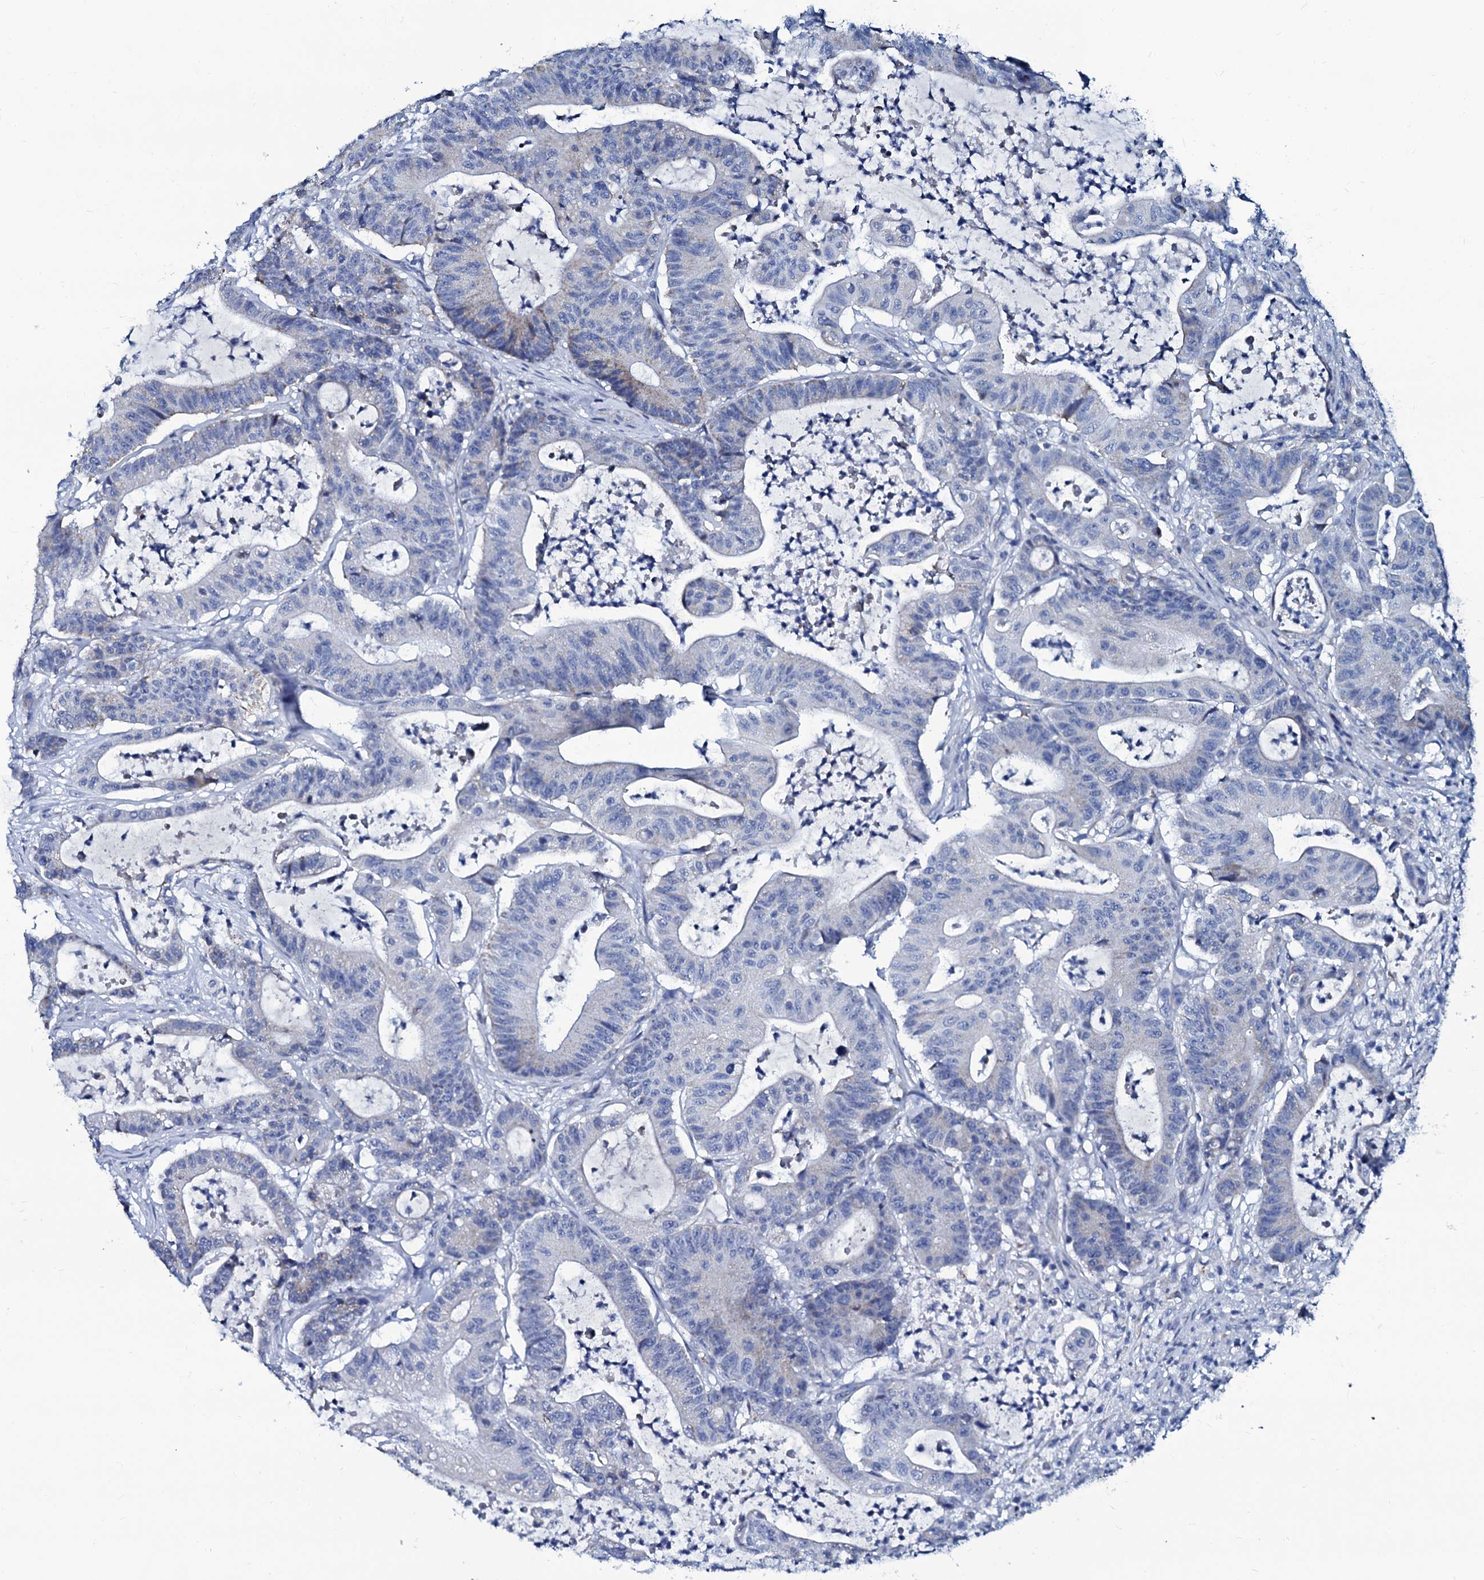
{"staining": {"intensity": "negative", "quantity": "none", "location": "none"}, "tissue": "colorectal cancer", "cell_type": "Tumor cells", "image_type": "cancer", "snomed": [{"axis": "morphology", "description": "Adenocarcinoma, NOS"}, {"axis": "topography", "description": "Colon"}], "caption": "The micrograph reveals no staining of tumor cells in colorectal cancer. (IHC, brightfield microscopy, high magnification).", "gene": "SLC37A4", "patient": {"sex": "female", "age": 84}}